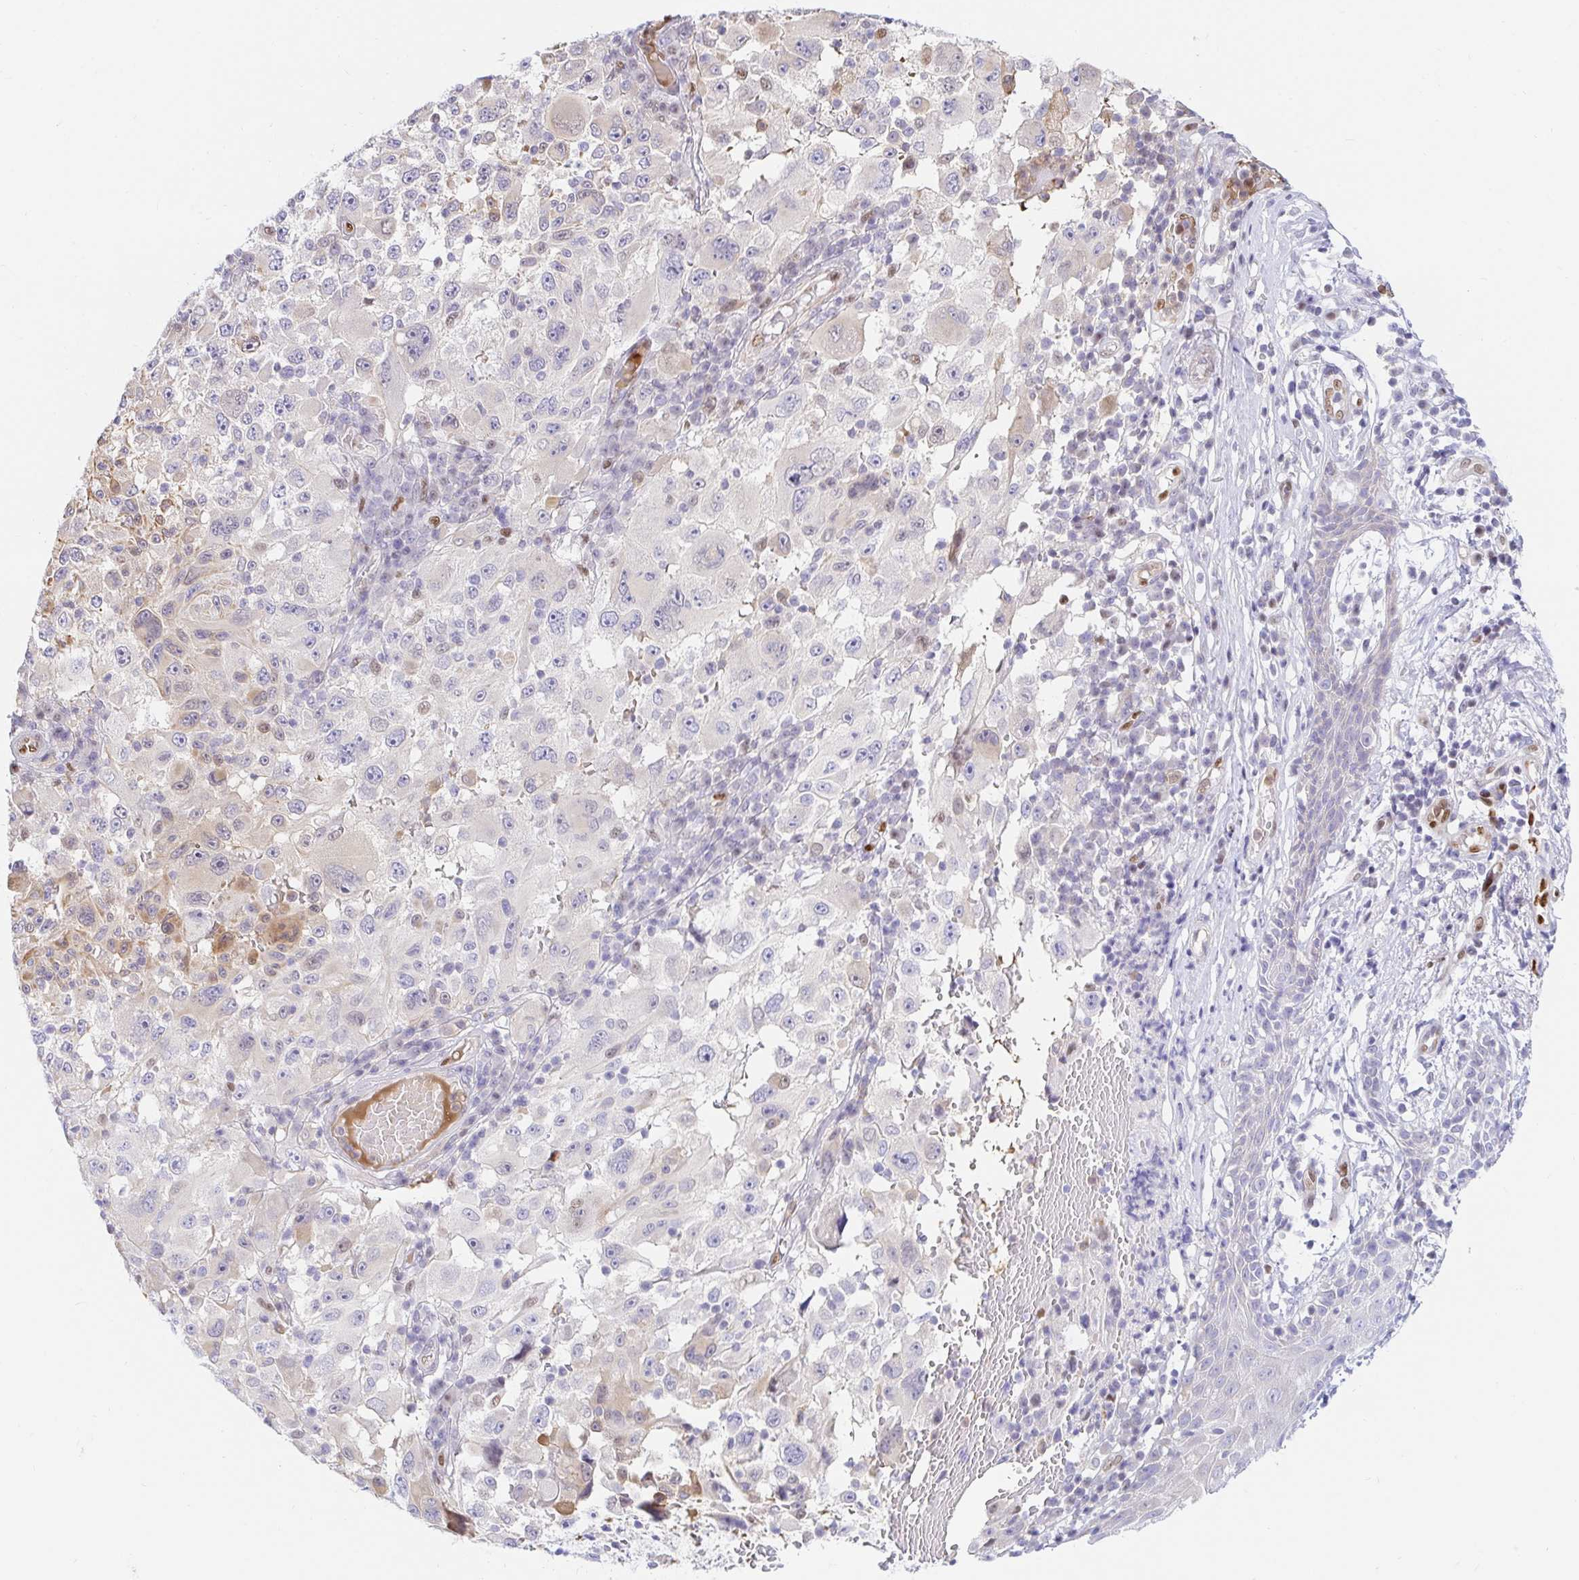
{"staining": {"intensity": "negative", "quantity": "none", "location": "none"}, "tissue": "melanoma", "cell_type": "Tumor cells", "image_type": "cancer", "snomed": [{"axis": "morphology", "description": "Malignant melanoma, NOS"}, {"axis": "topography", "description": "Skin"}], "caption": "Immunohistochemistry (IHC) of human melanoma shows no positivity in tumor cells.", "gene": "HINFP", "patient": {"sex": "female", "age": 71}}